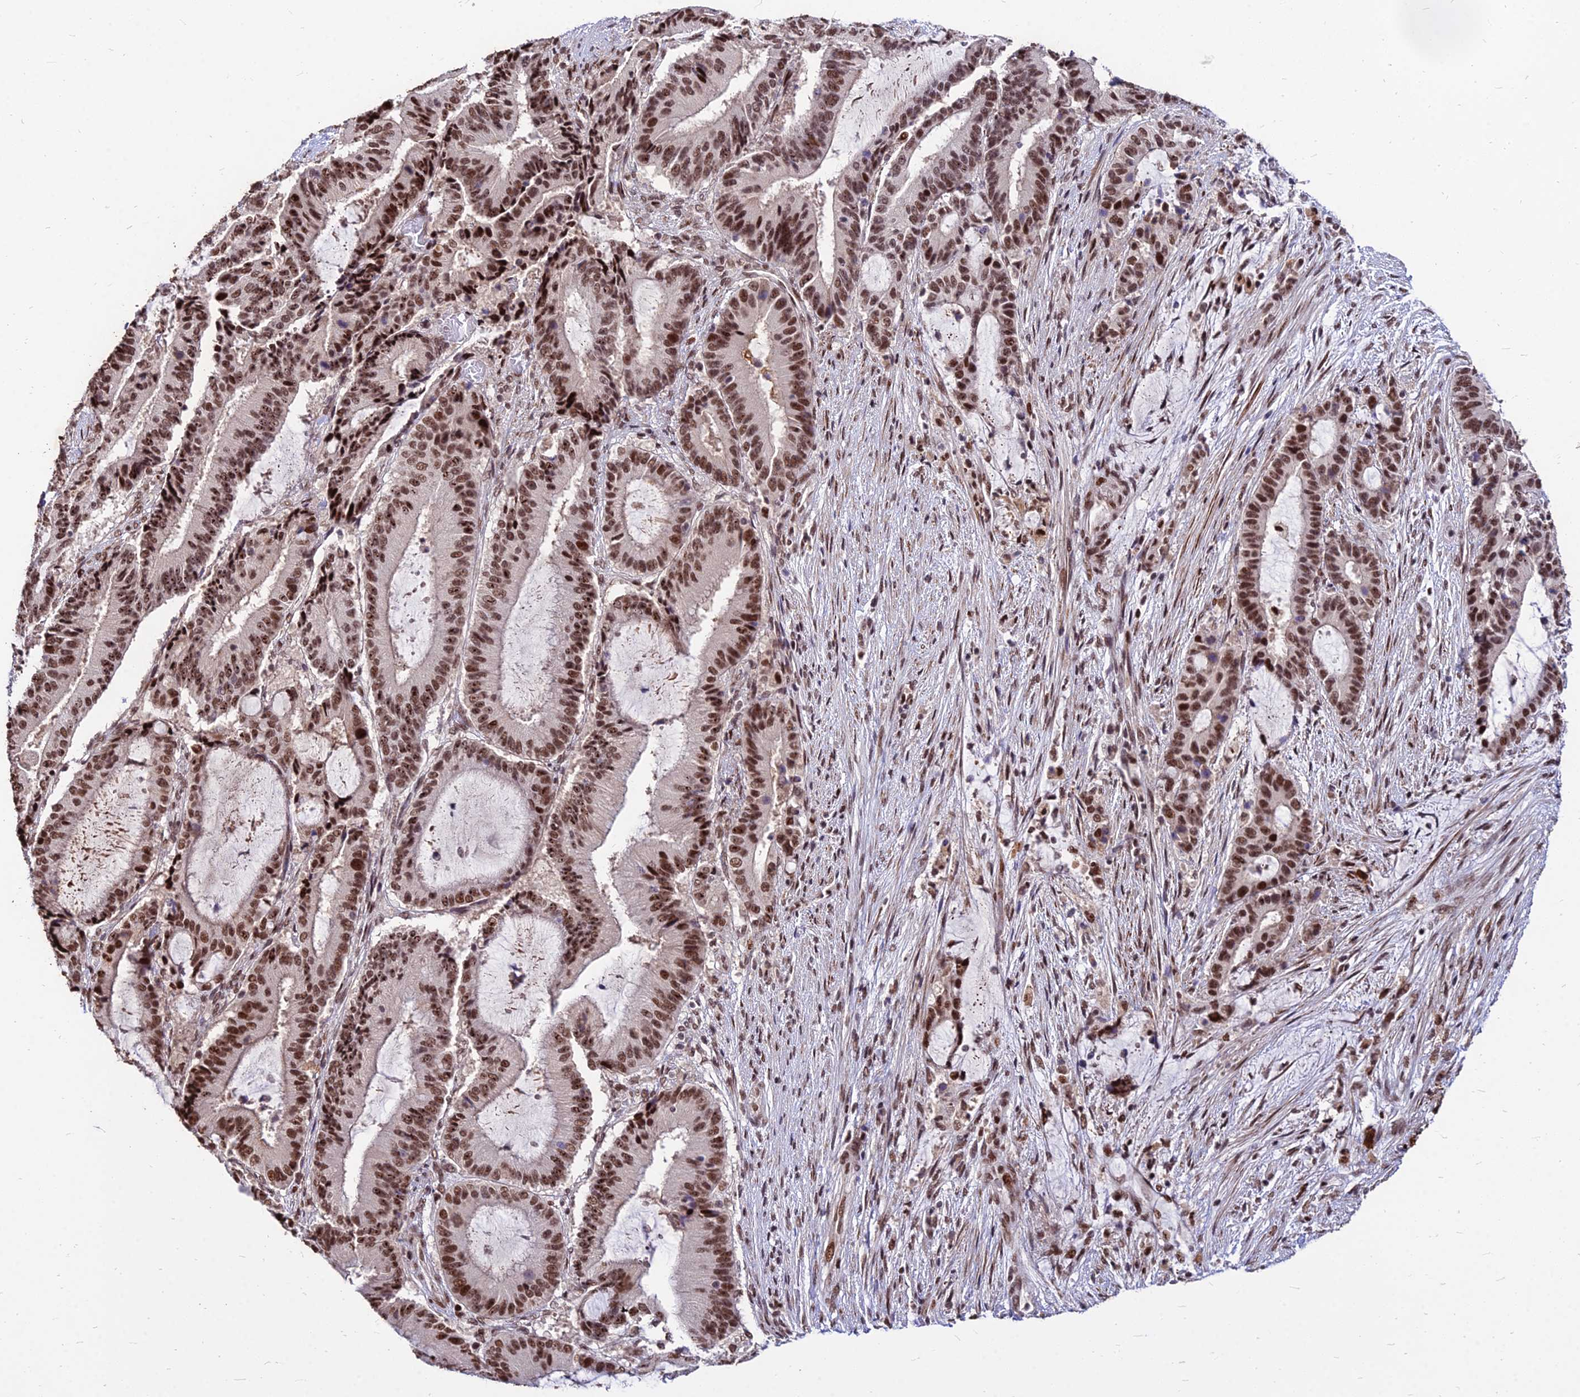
{"staining": {"intensity": "strong", "quantity": ">75%", "location": "nuclear"}, "tissue": "liver cancer", "cell_type": "Tumor cells", "image_type": "cancer", "snomed": [{"axis": "morphology", "description": "Normal tissue, NOS"}, {"axis": "morphology", "description": "Cholangiocarcinoma"}, {"axis": "topography", "description": "Liver"}, {"axis": "topography", "description": "Peripheral nerve tissue"}], "caption": "Human liver cholangiocarcinoma stained with a brown dye reveals strong nuclear positive expression in about >75% of tumor cells.", "gene": "ZBED4", "patient": {"sex": "female", "age": 73}}